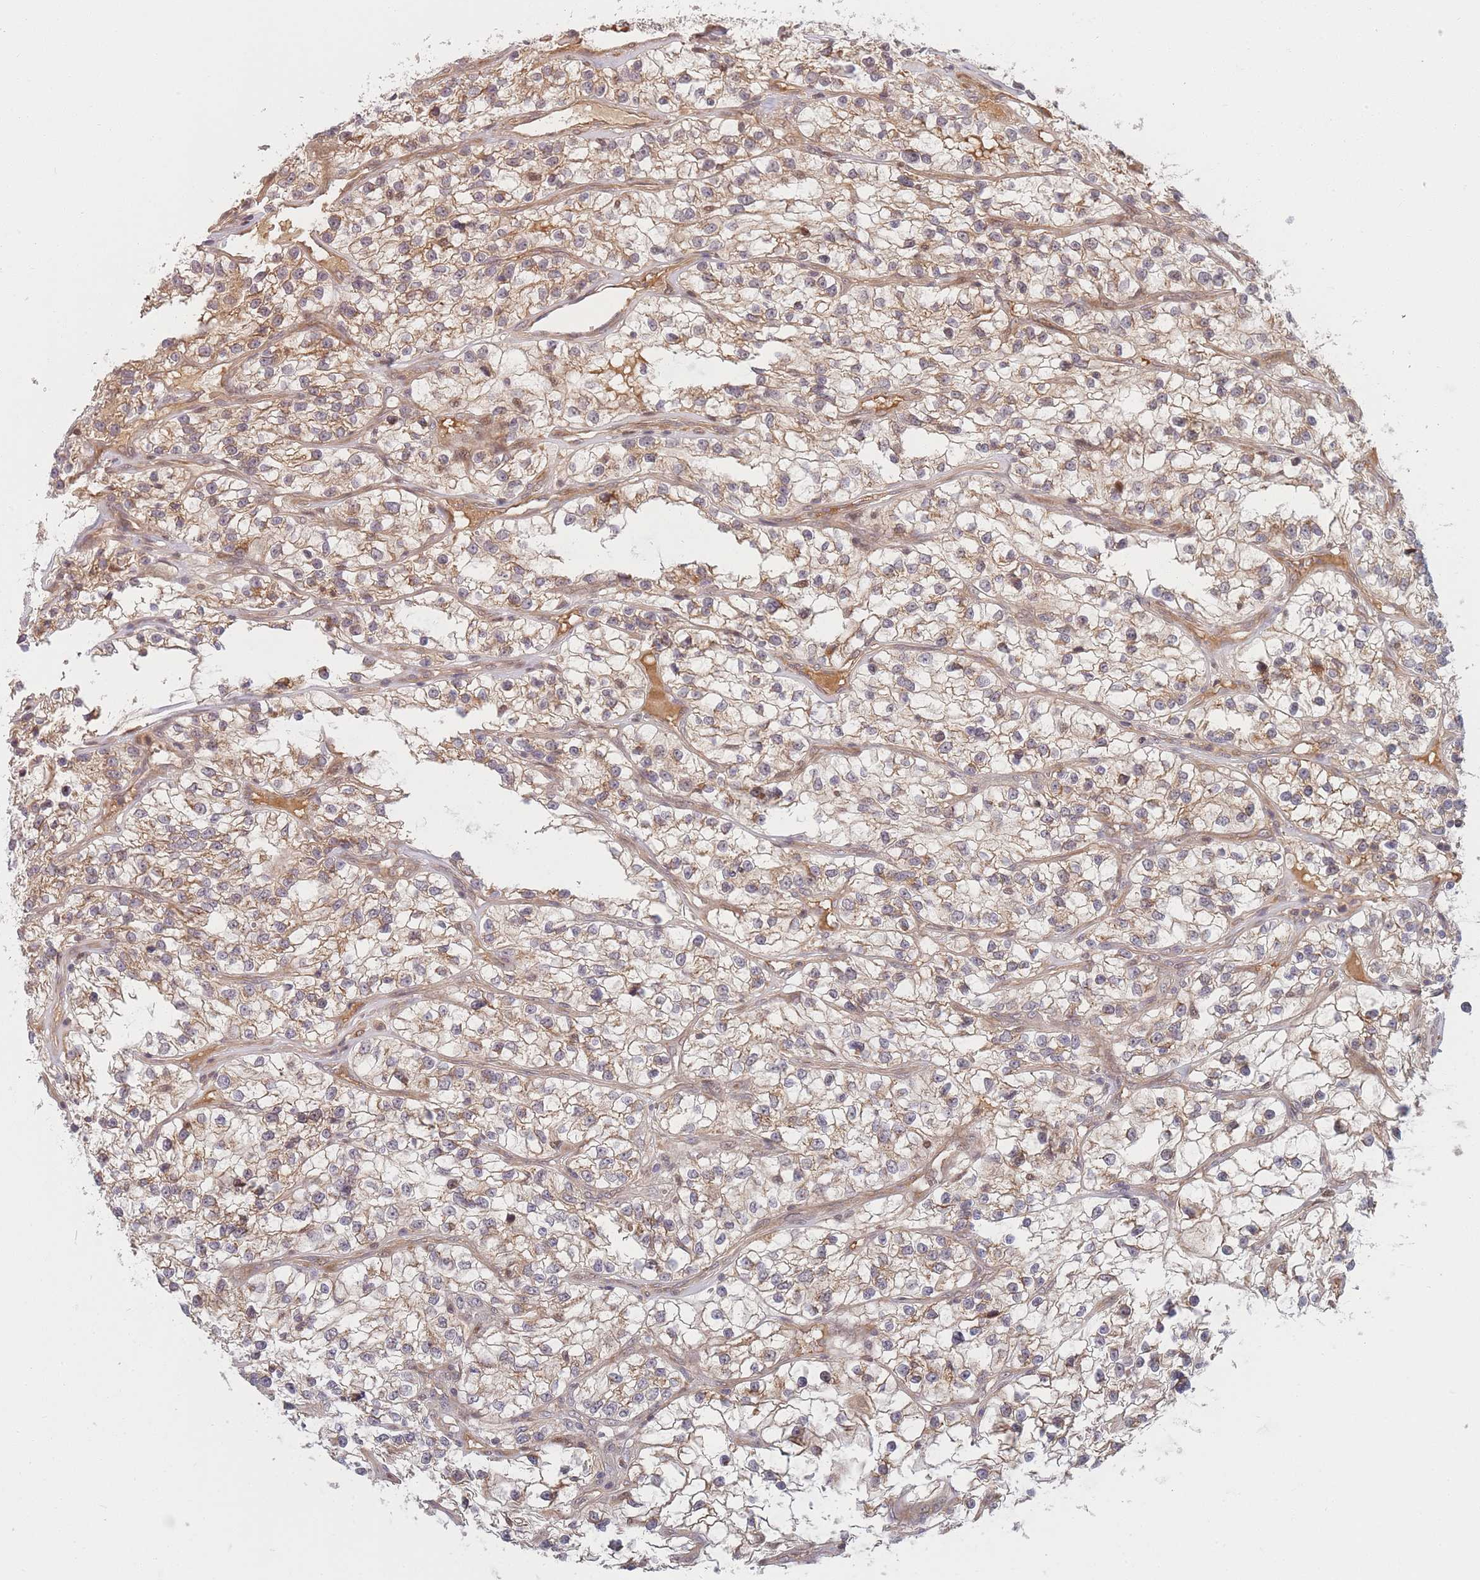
{"staining": {"intensity": "moderate", "quantity": "25%-75%", "location": "cytoplasmic/membranous"}, "tissue": "renal cancer", "cell_type": "Tumor cells", "image_type": "cancer", "snomed": [{"axis": "morphology", "description": "Adenocarcinoma, NOS"}, {"axis": "topography", "description": "Kidney"}], "caption": "This is a histology image of immunohistochemistry (IHC) staining of adenocarcinoma (renal), which shows moderate staining in the cytoplasmic/membranous of tumor cells.", "gene": "FAM153A", "patient": {"sex": "female", "age": 57}}